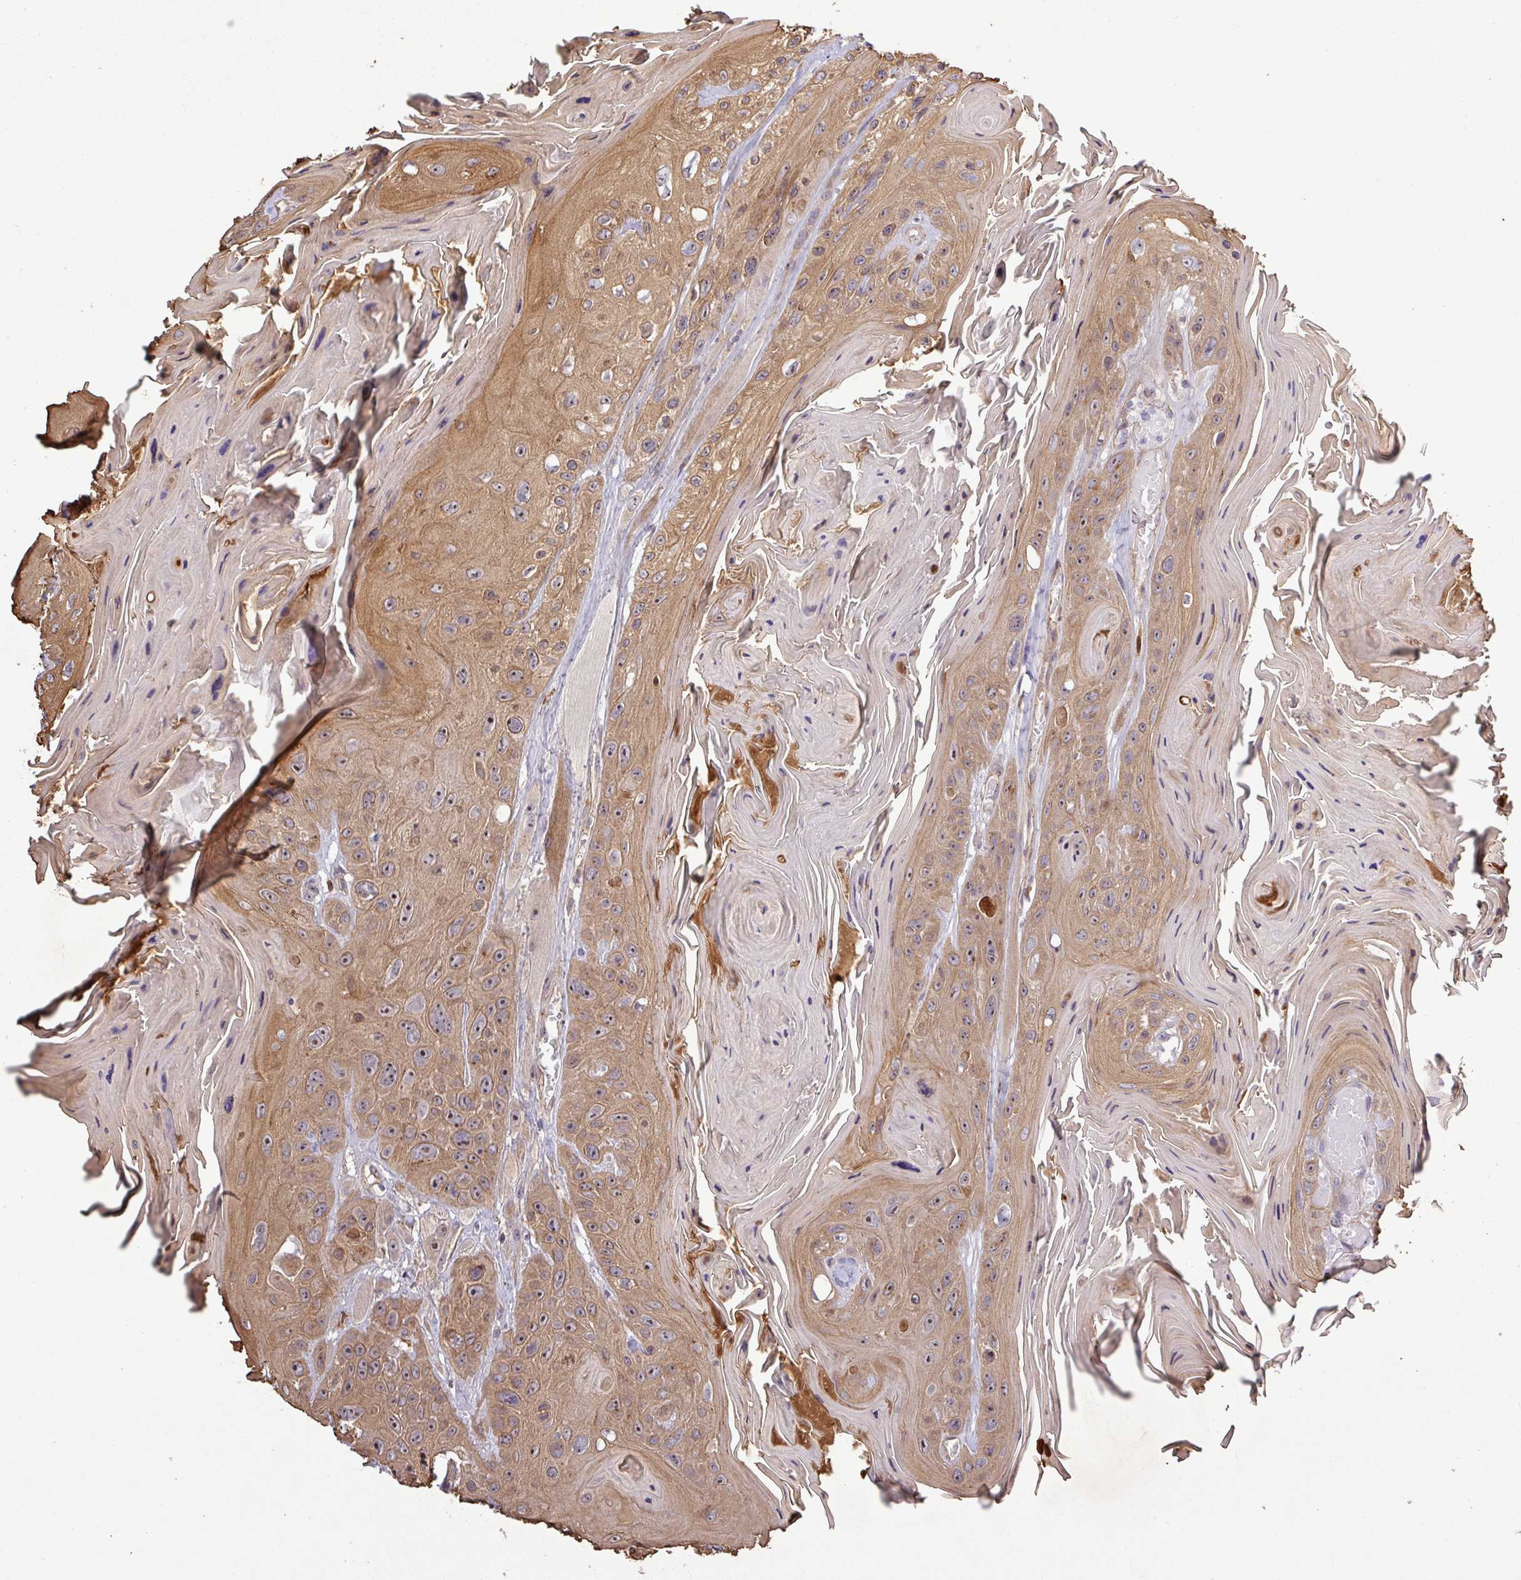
{"staining": {"intensity": "moderate", "quantity": ">75%", "location": "cytoplasmic/membranous,nuclear"}, "tissue": "head and neck cancer", "cell_type": "Tumor cells", "image_type": "cancer", "snomed": [{"axis": "morphology", "description": "Squamous cell carcinoma, NOS"}, {"axis": "topography", "description": "Head-Neck"}], "caption": "IHC of head and neck squamous cell carcinoma shows medium levels of moderate cytoplasmic/membranous and nuclear positivity in about >75% of tumor cells. The staining was performed using DAB (3,3'-diaminobenzidine), with brown indicating positive protein expression. Nuclei are stained blue with hematoxylin.", "gene": "PCDH1", "patient": {"sex": "female", "age": 59}}